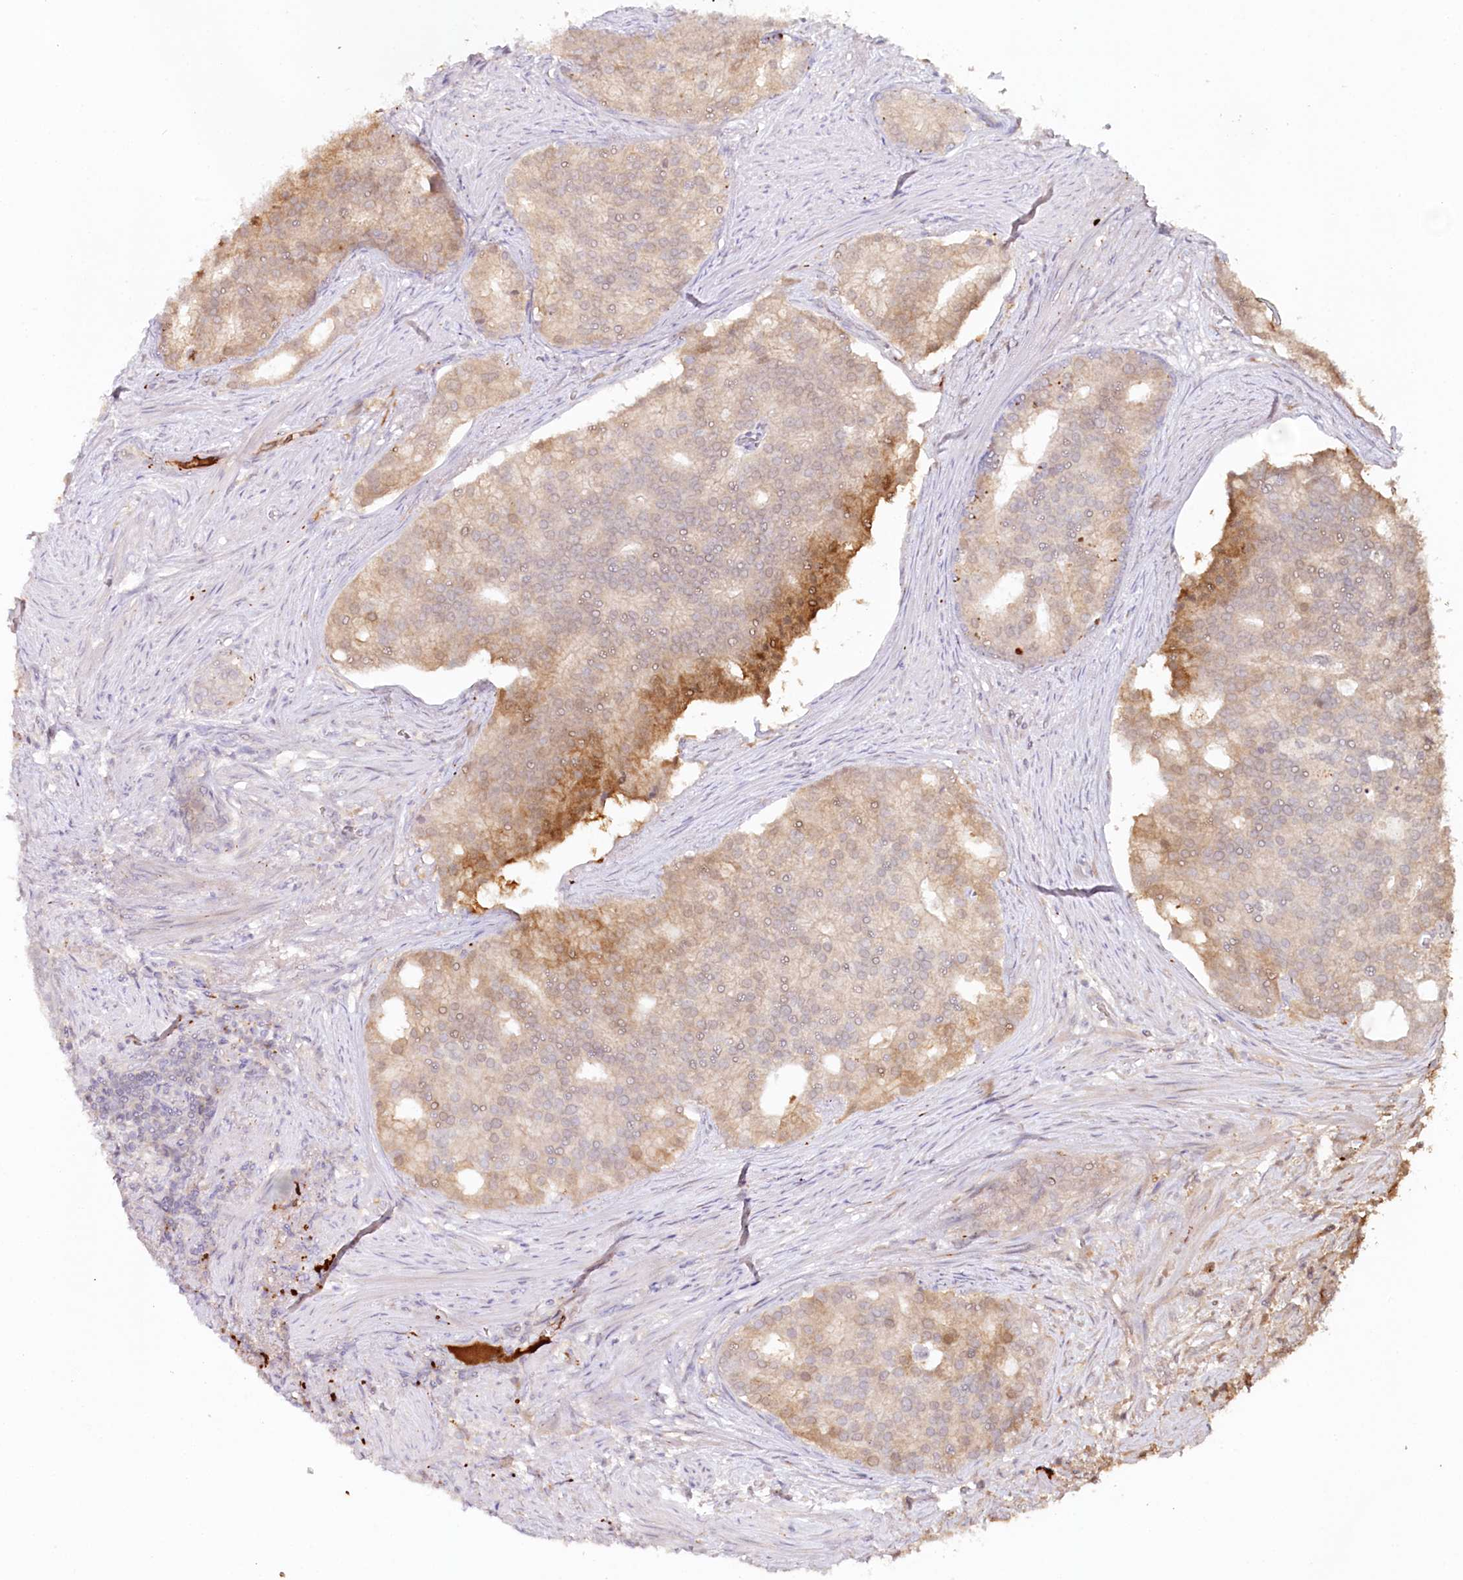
{"staining": {"intensity": "moderate", "quantity": "<25%", "location": "cytoplasmic/membranous"}, "tissue": "prostate cancer", "cell_type": "Tumor cells", "image_type": "cancer", "snomed": [{"axis": "morphology", "description": "Adenocarcinoma, Low grade"}, {"axis": "topography", "description": "Prostate"}], "caption": "This photomicrograph displays immunohistochemistry (IHC) staining of human prostate cancer, with low moderate cytoplasmic/membranous positivity in about <25% of tumor cells.", "gene": "PSAPL1", "patient": {"sex": "male", "age": 71}}